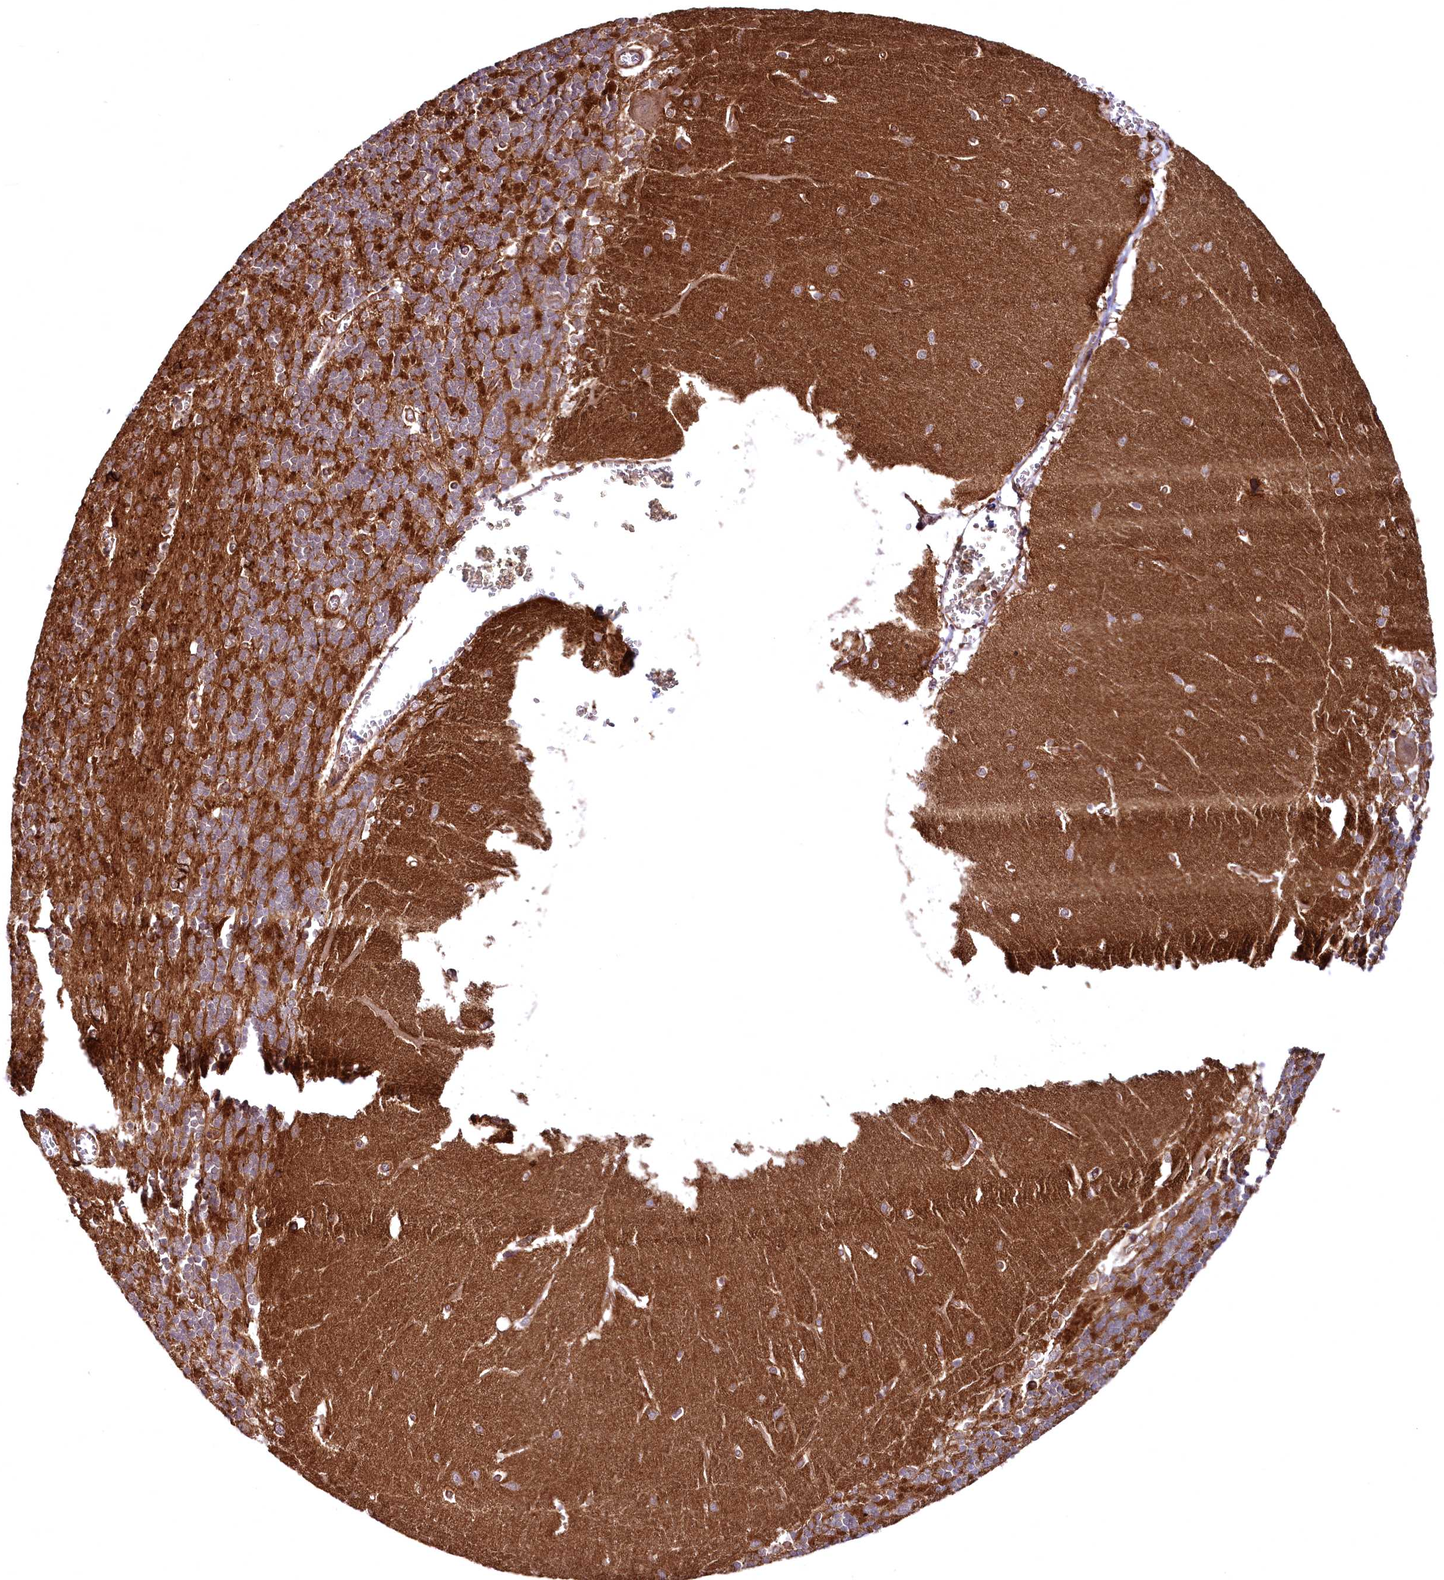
{"staining": {"intensity": "moderate", "quantity": "25%-75%", "location": "cytoplasmic/membranous"}, "tissue": "cerebellum", "cell_type": "Cells in granular layer", "image_type": "normal", "snomed": [{"axis": "morphology", "description": "Normal tissue, NOS"}, {"axis": "topography", "description": "Cerebellum"}], "caption": "High-power microscopy captured an immunohistochemistry micrograph of unremarkable cerebellum, revealing moderate cytoplasmic/membranous expression in approximately 25%-75% of cells in granular layer. Nuclei are stained in blue.", "gene": "SVIP", "patient": {"sex": "male", "age": 37}}